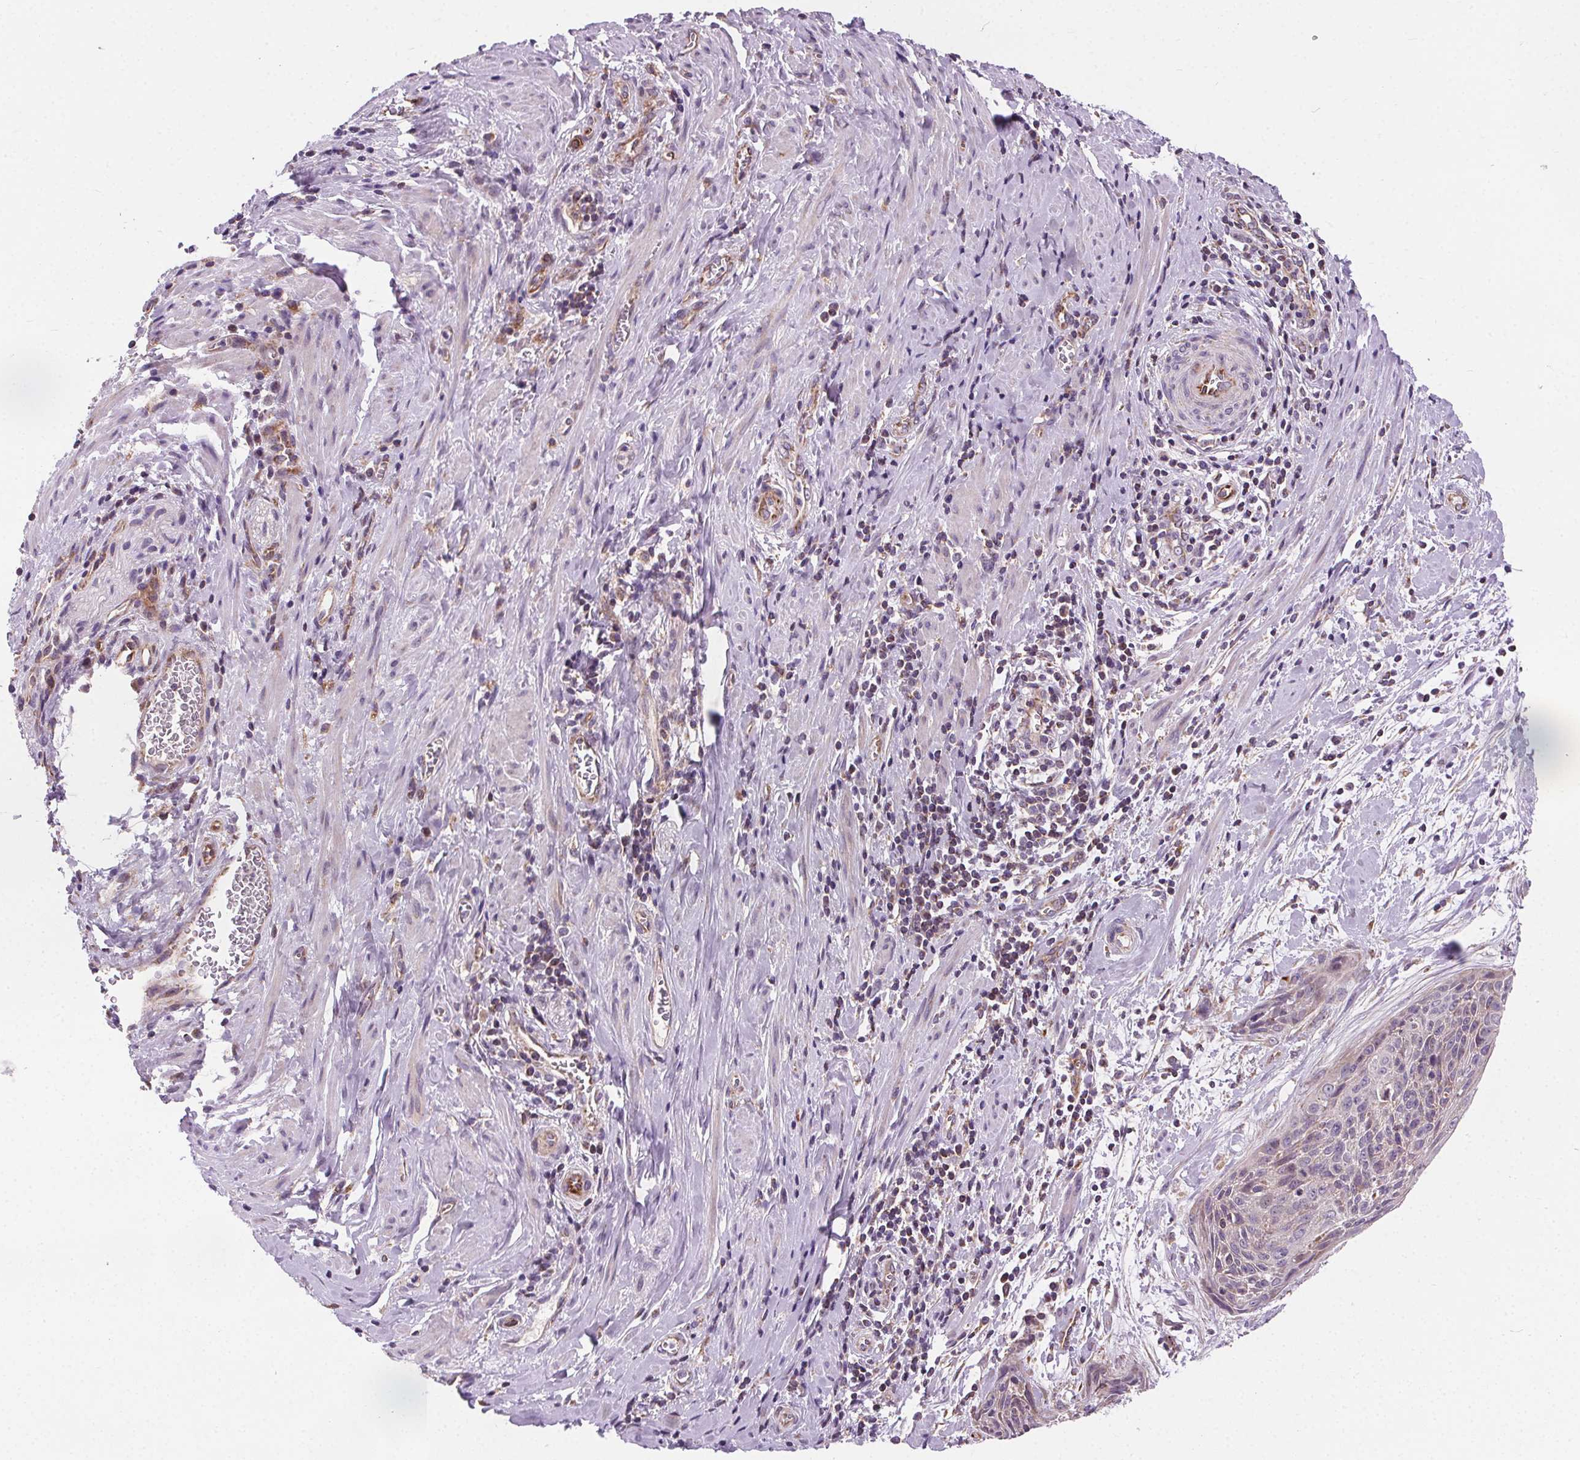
{"staining": {"intensity": "negative", "quantity": "none", "location": "none"}, "tissue": "cervical cancer", "cell_type": "Tumor cells", "image_type": "cancer", "snomed": [{"axis": "morphology", "description": "Squamous cell carcinoma, NOS"}, {"axis": "topography", "description": "Cervix"}], "caption": "This photomicrograph is of squamous cell carcinoma (cervical) stained with immunohistochemistry to label a protein in brown with the nuclei are counter-stained blue. There is no positivity in tumor cells.", "gene": "GOLT1B", "patient": {"sex": "female", "age": 55}}